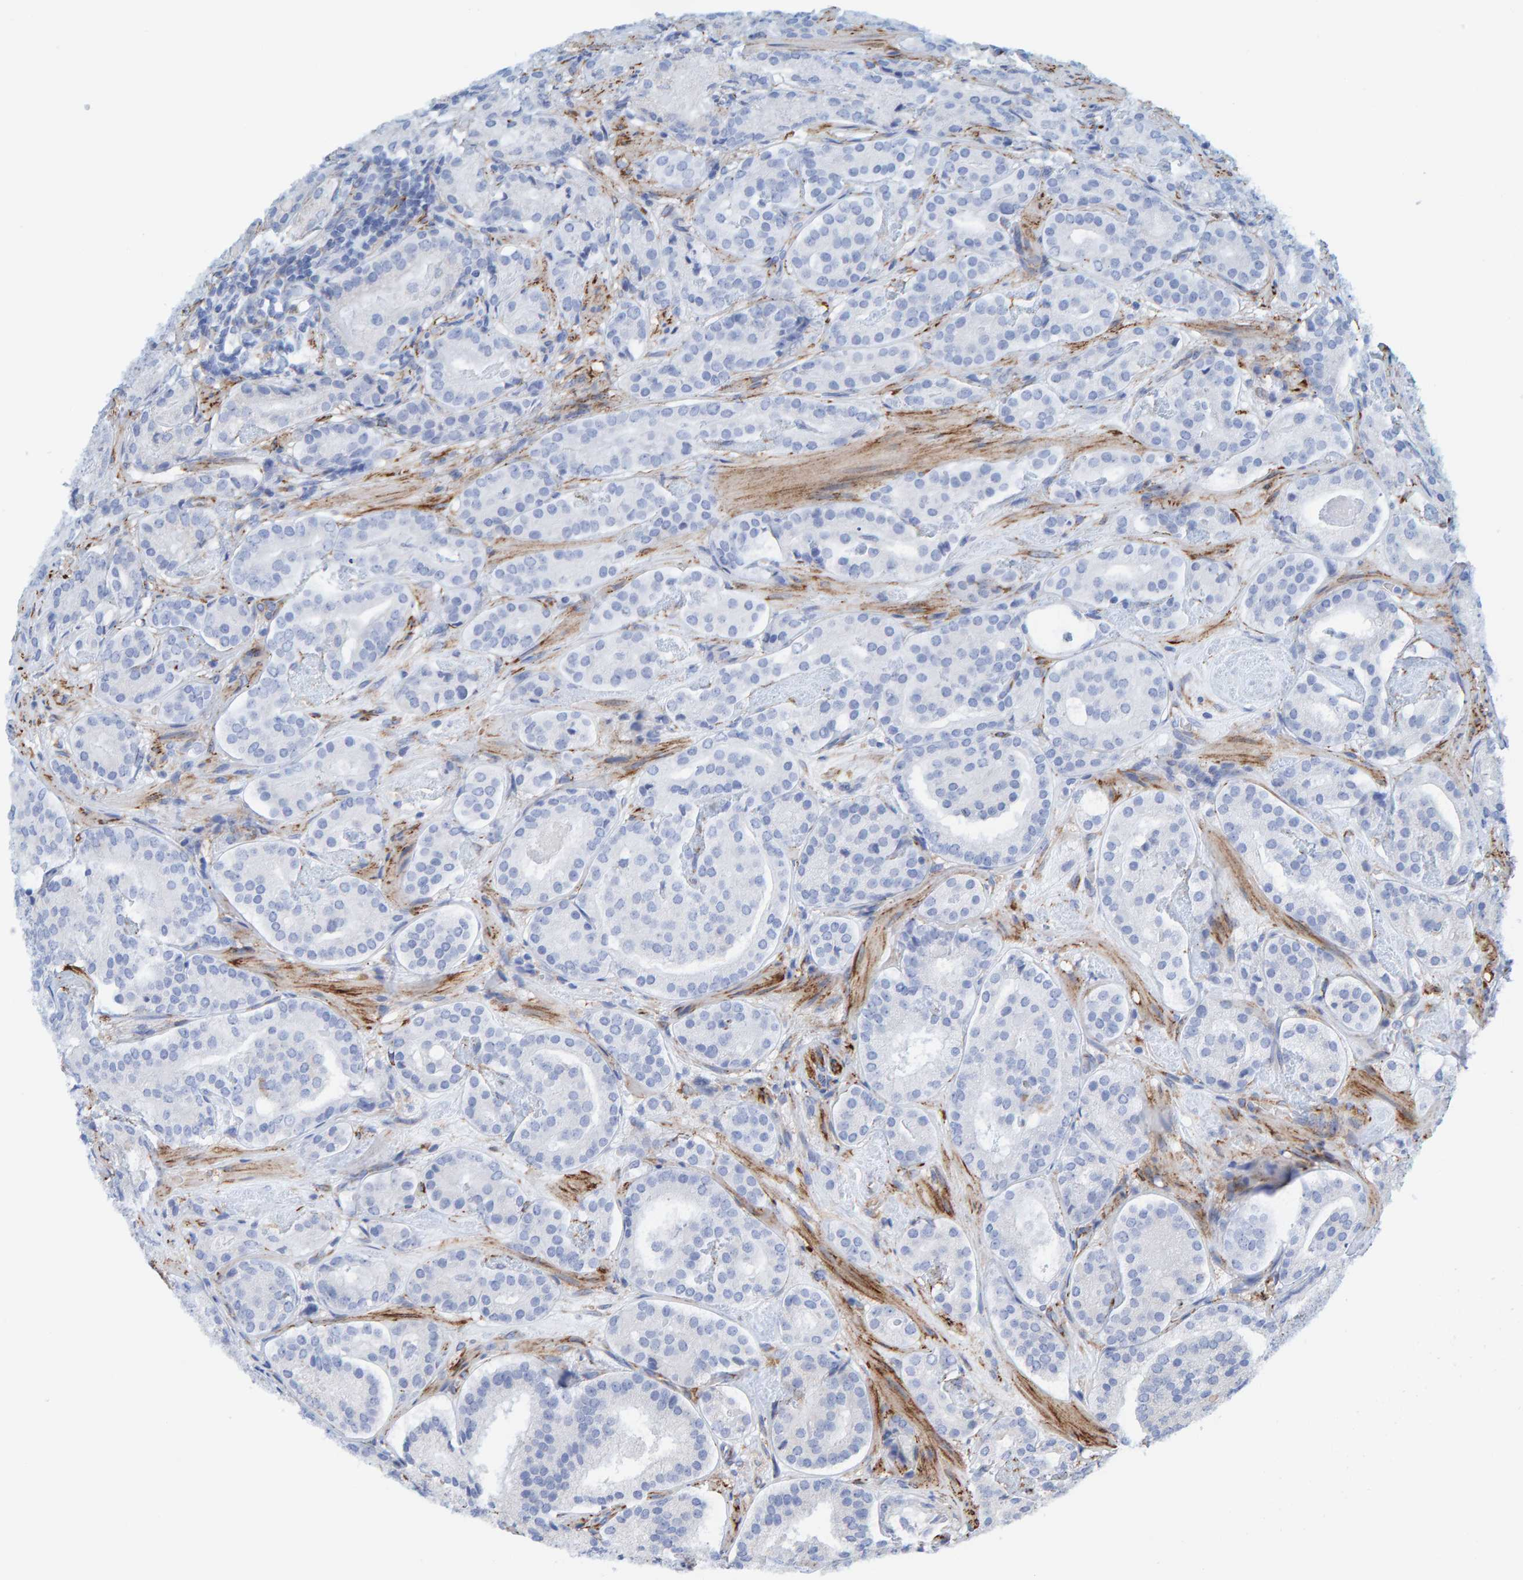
{"staining": {"intensity": "negative", "quantity": "none", "location": "none"}, "tissue": "prostate cancer", "cell_type": "Tumor cells", "image_type": "cancer", "snomed": [{"axis": "morphology", "description": "Adenocarcinoma, Low grade"}, {"axis": "topography", "description": "Prostate"}], "caption": "A histopathology image of adenocarcinoma (low-grade) (prostate) stained for a protein exhibits no brown staining in tumor cells.", "gene": "MAP1B", "patient": {"sex": "male", "age": 69}}